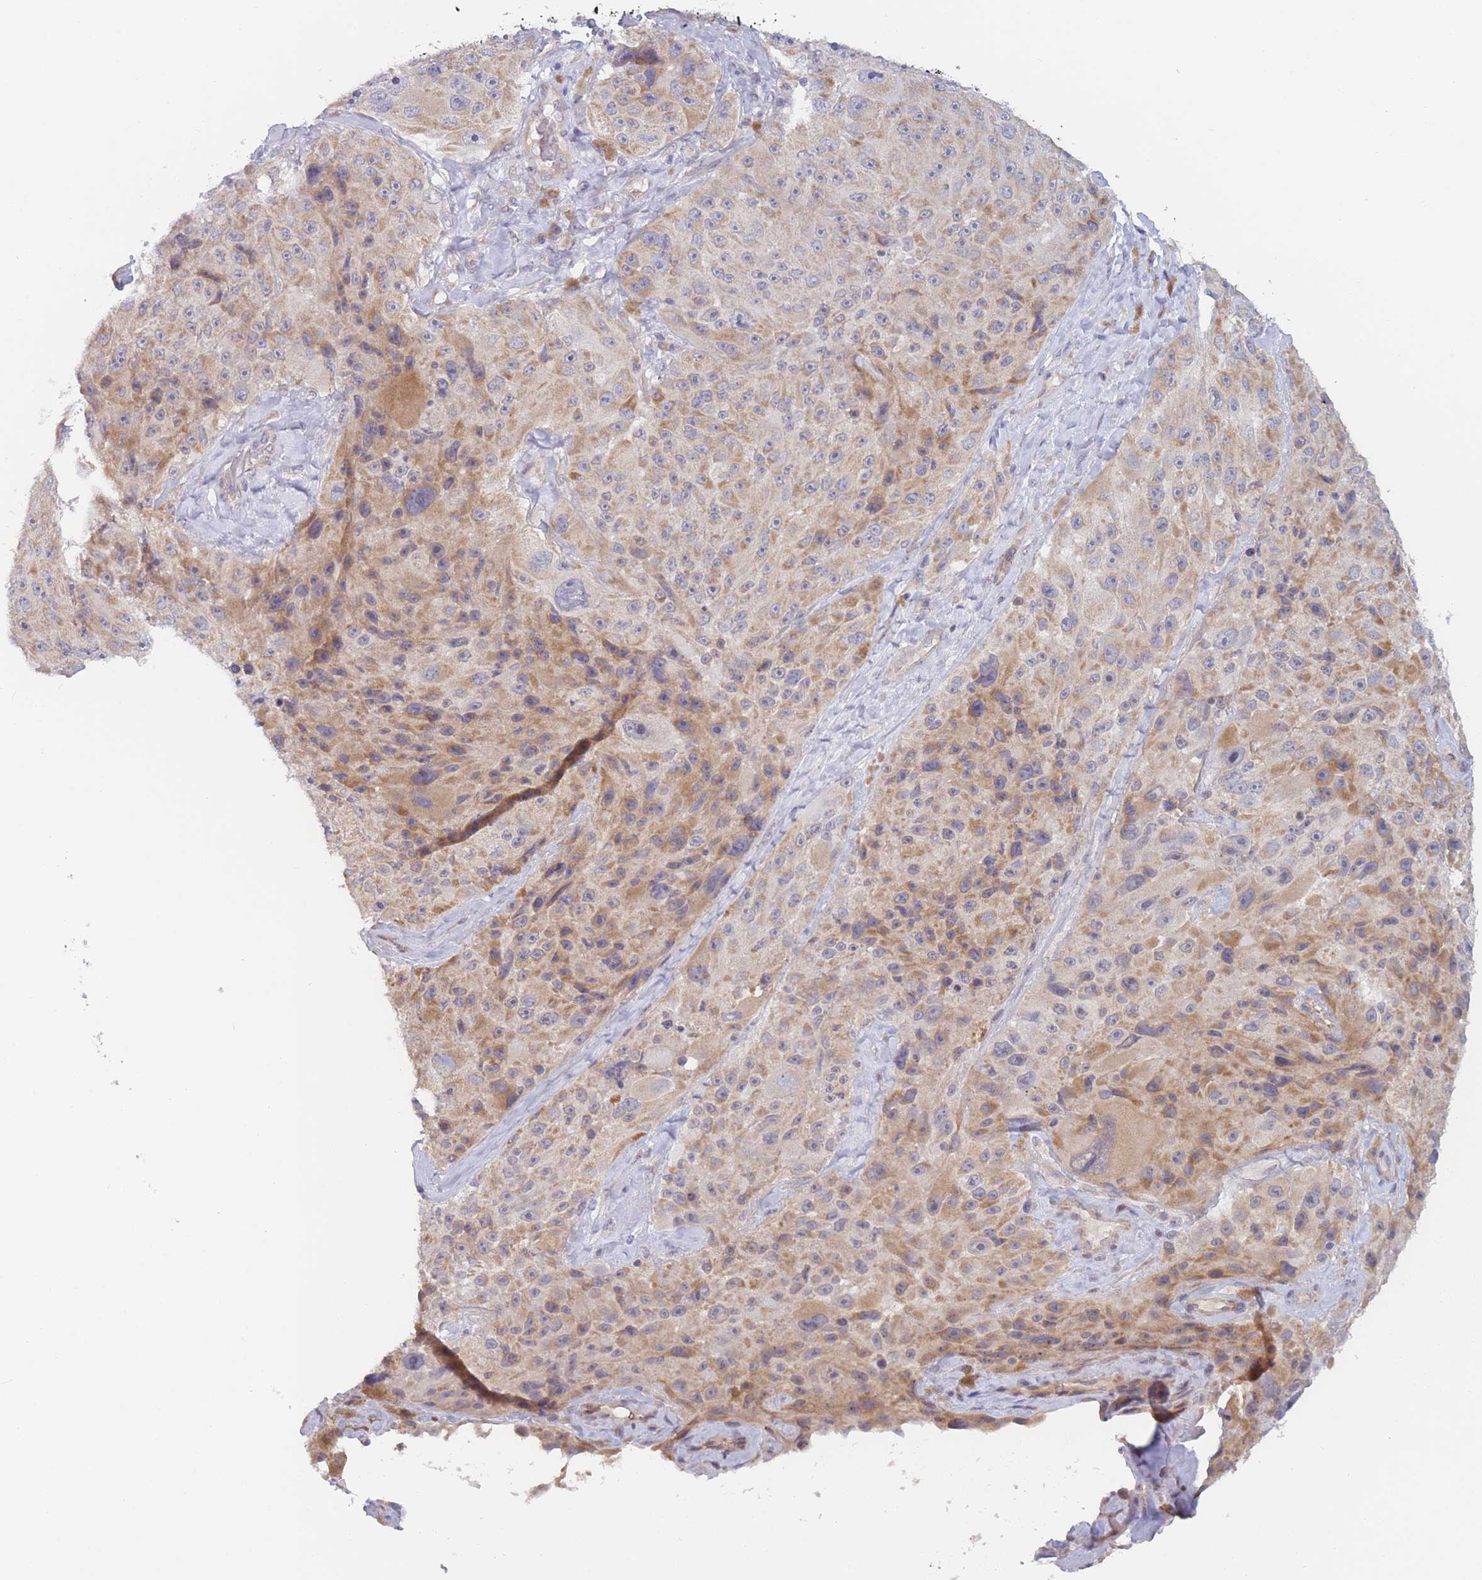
{"staining": {"intensity": "moderate", "quantity": "25%-75%", "location": "cytoplasmic/membranous"}, "tissue": "melanoma", "cell_type": "Tumor cells", "image_type": "cancer", "snomed": [{"axis": "morphology", "description": "Malignant melanoma, Metastatic site"}, {"axis": "topography", "description": "Lymph node"}], "caption": "Human malignant melanoma (metastatic site) stained with a brown dye demonstrates moderate cytoplasmic/membranous positive expression in approximately 25%-75% of tumor cells.", "gene": "FAM227B", "patient": {"sex": "male", "age": 62}}